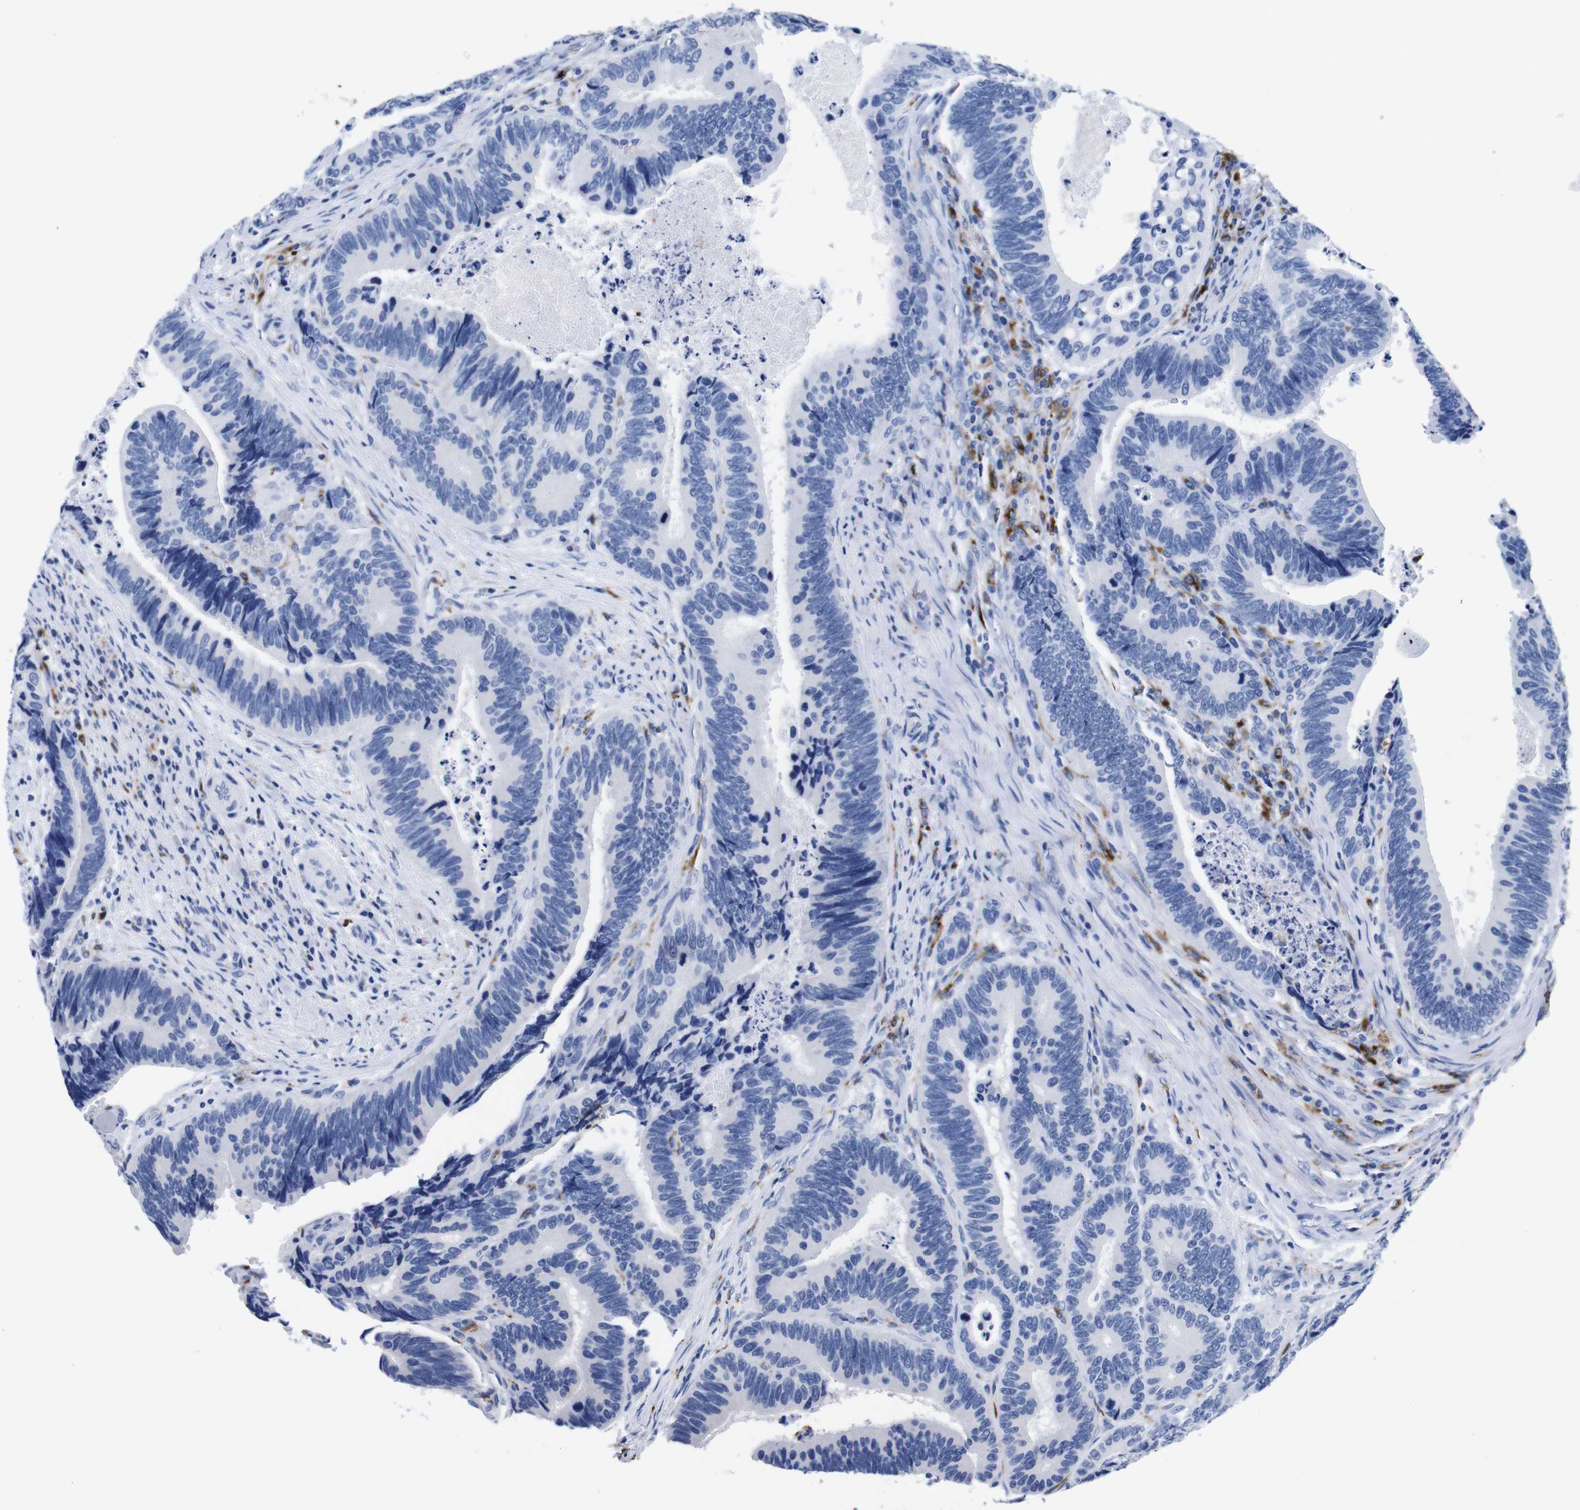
{"staining": {"intensity": "negative", "quantity": "none", "location": "none"}, "tissue": "colorectal cancer", "cell_type": "Tumor cells", "image_type": "cancer", "snomed": [{"axis": "morphology", "description": "Inflammation, NOS"}, {"axis": "morphology", "description": "Adenocarcinoma, NOS"}, {"axis": "topography", "description": "Colon"}], "caption": "Immunohistochemistry (IHC) histopathology image of neoplastic tissue: human colorectal cancer stained with DAB displays no significant protein positivity in tumor cells.", "gene": "HLA-DMB", "patient": {"sex": "male", "age": 72}}